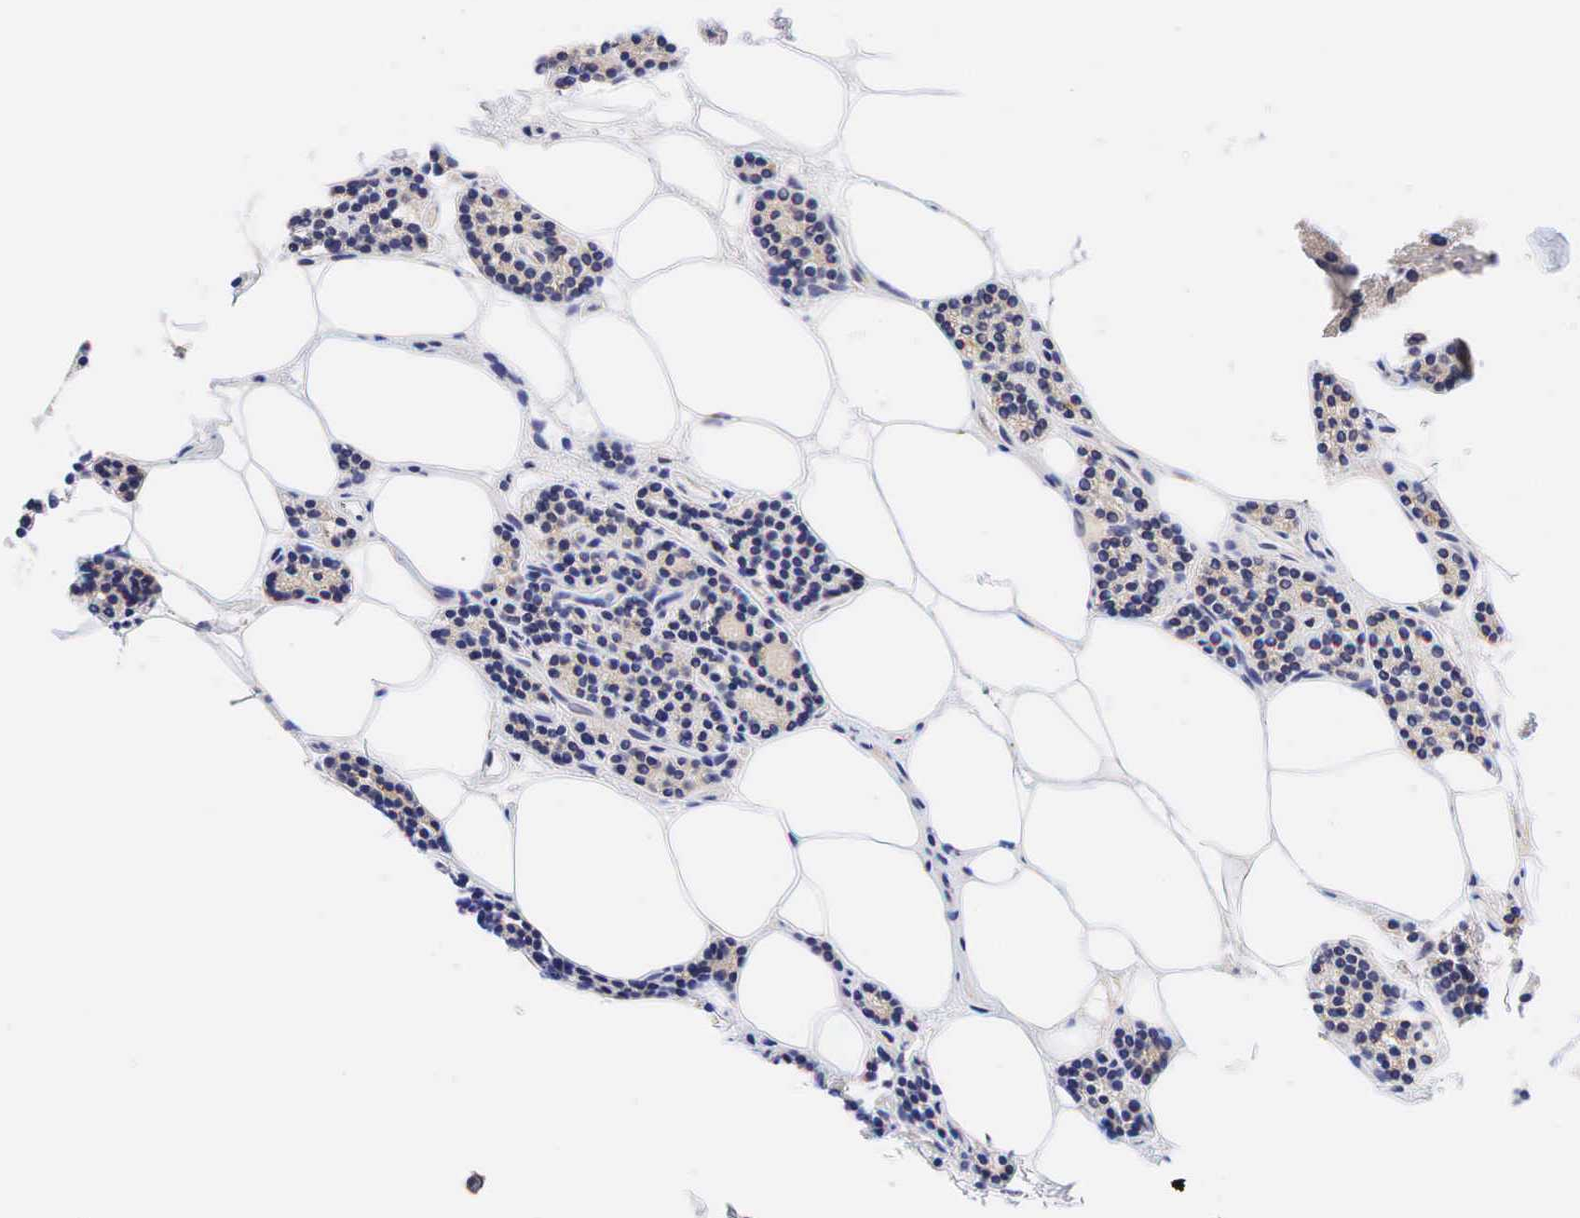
{"staining": {"intensity": "negative", "quantity": "none", "location": "none"}, "tissue": "parathyroid gland", "cell_type": "Glandular cells", "image_type": "normal", "snomed": [{"axis": "morphology", "description": "Normal tissue, NOS"}, {"axis": "topography", "description": "Parathyroid gland"}], "caption": "A histopathology image of parathyroid gland stained for a protein reveals no brown staining in glandular cells. (DAB immunohistochemistry (IHC) visualized using brightfield microscopy, high magnification).", "gene": "CCND1", "patient": {"sex": "male", "age": 54}}